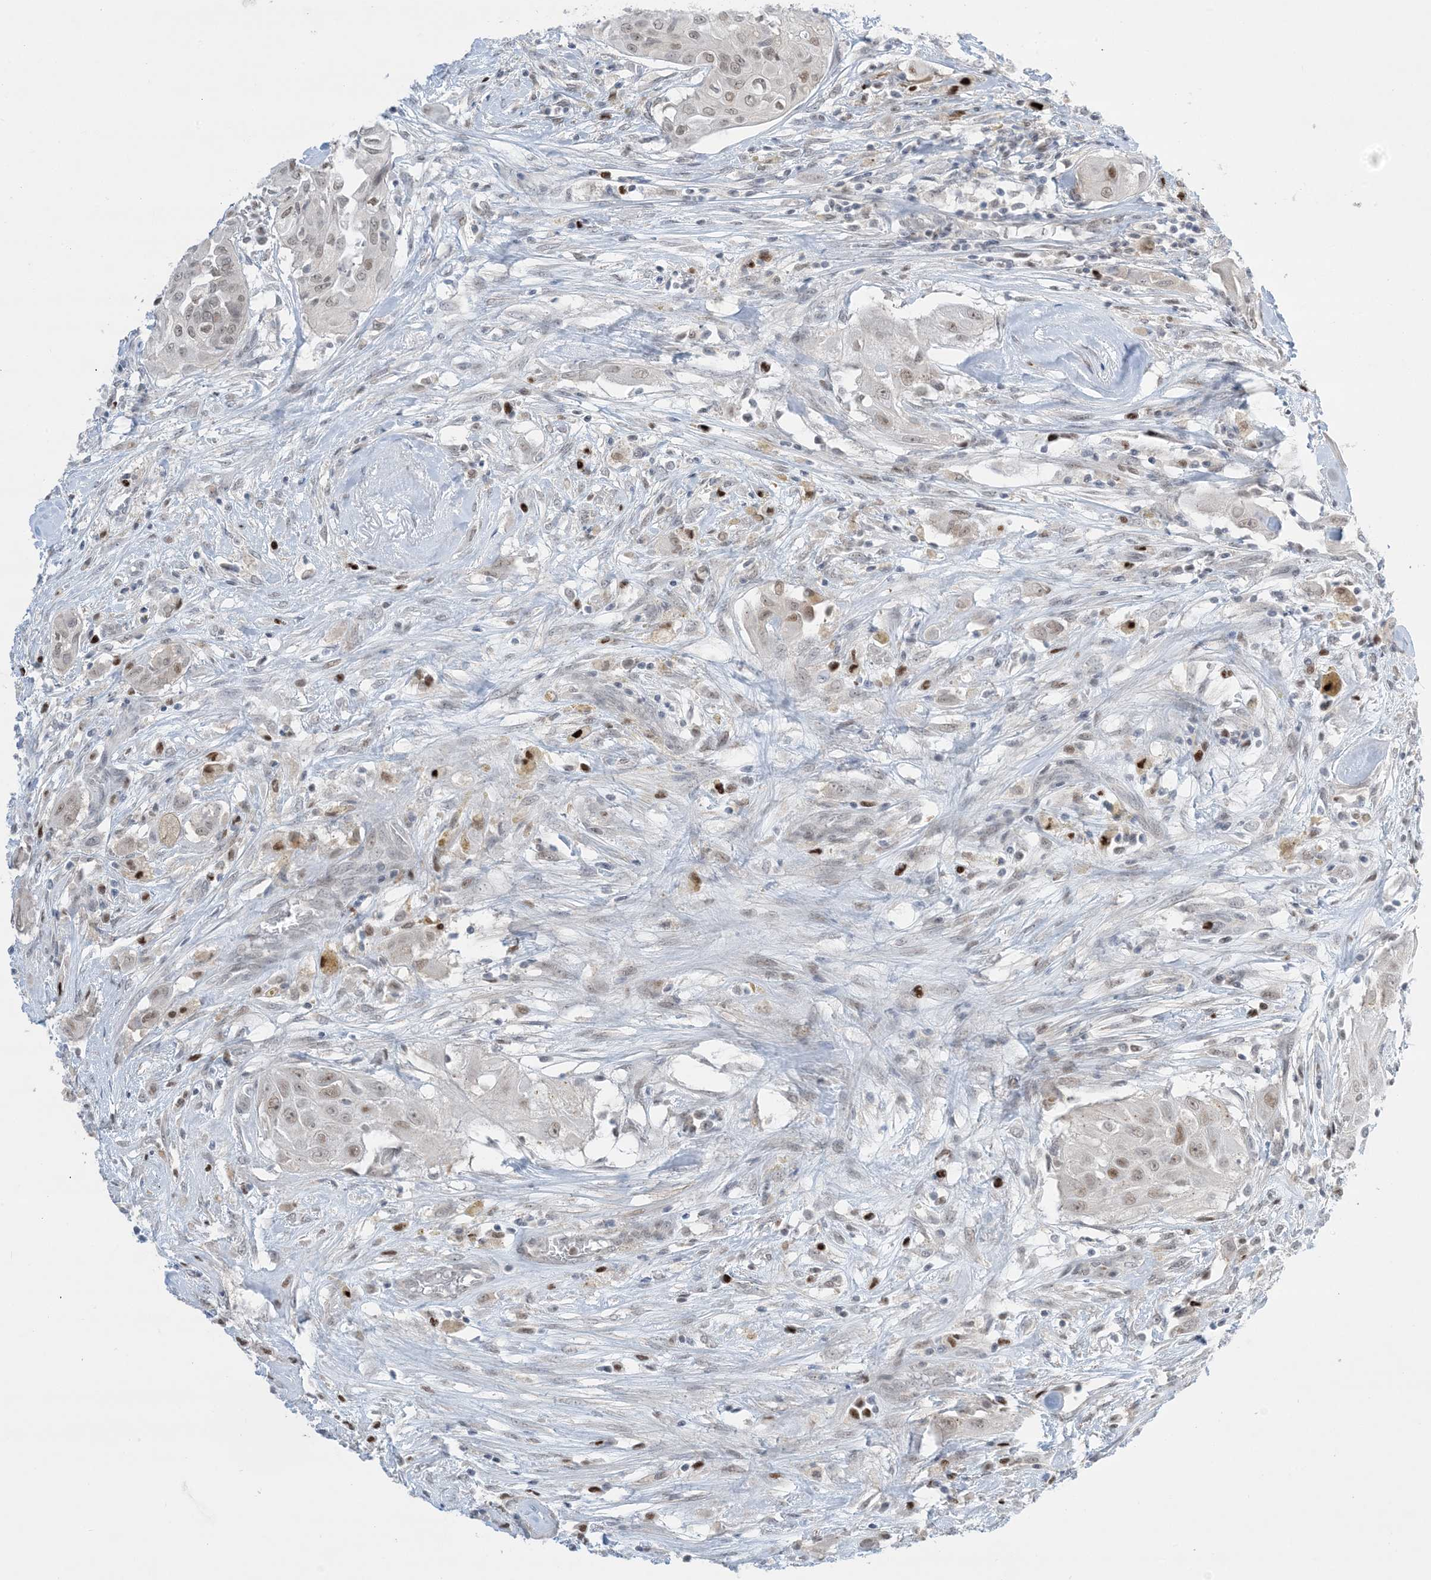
{"staining": {"intensity": "weak", "quantity": "<25%", "location": "nuclear"}, "tissue": "thyroid cancer", "cell_type": "Tumor cells", "image_type": "cancer", "snomed": [{"axis": "morphology", "description": "Papillary adenocarcinoma, NOS"}, {"axis": "topography", "description": "Thyroid gland"}], "caption": "This is an immunohistochemistry (IHC) image of thyroid cancer. There is no staining in tumor cells.", "gene": "TFPT", "patient": {"sex": "female", "age": 59}}